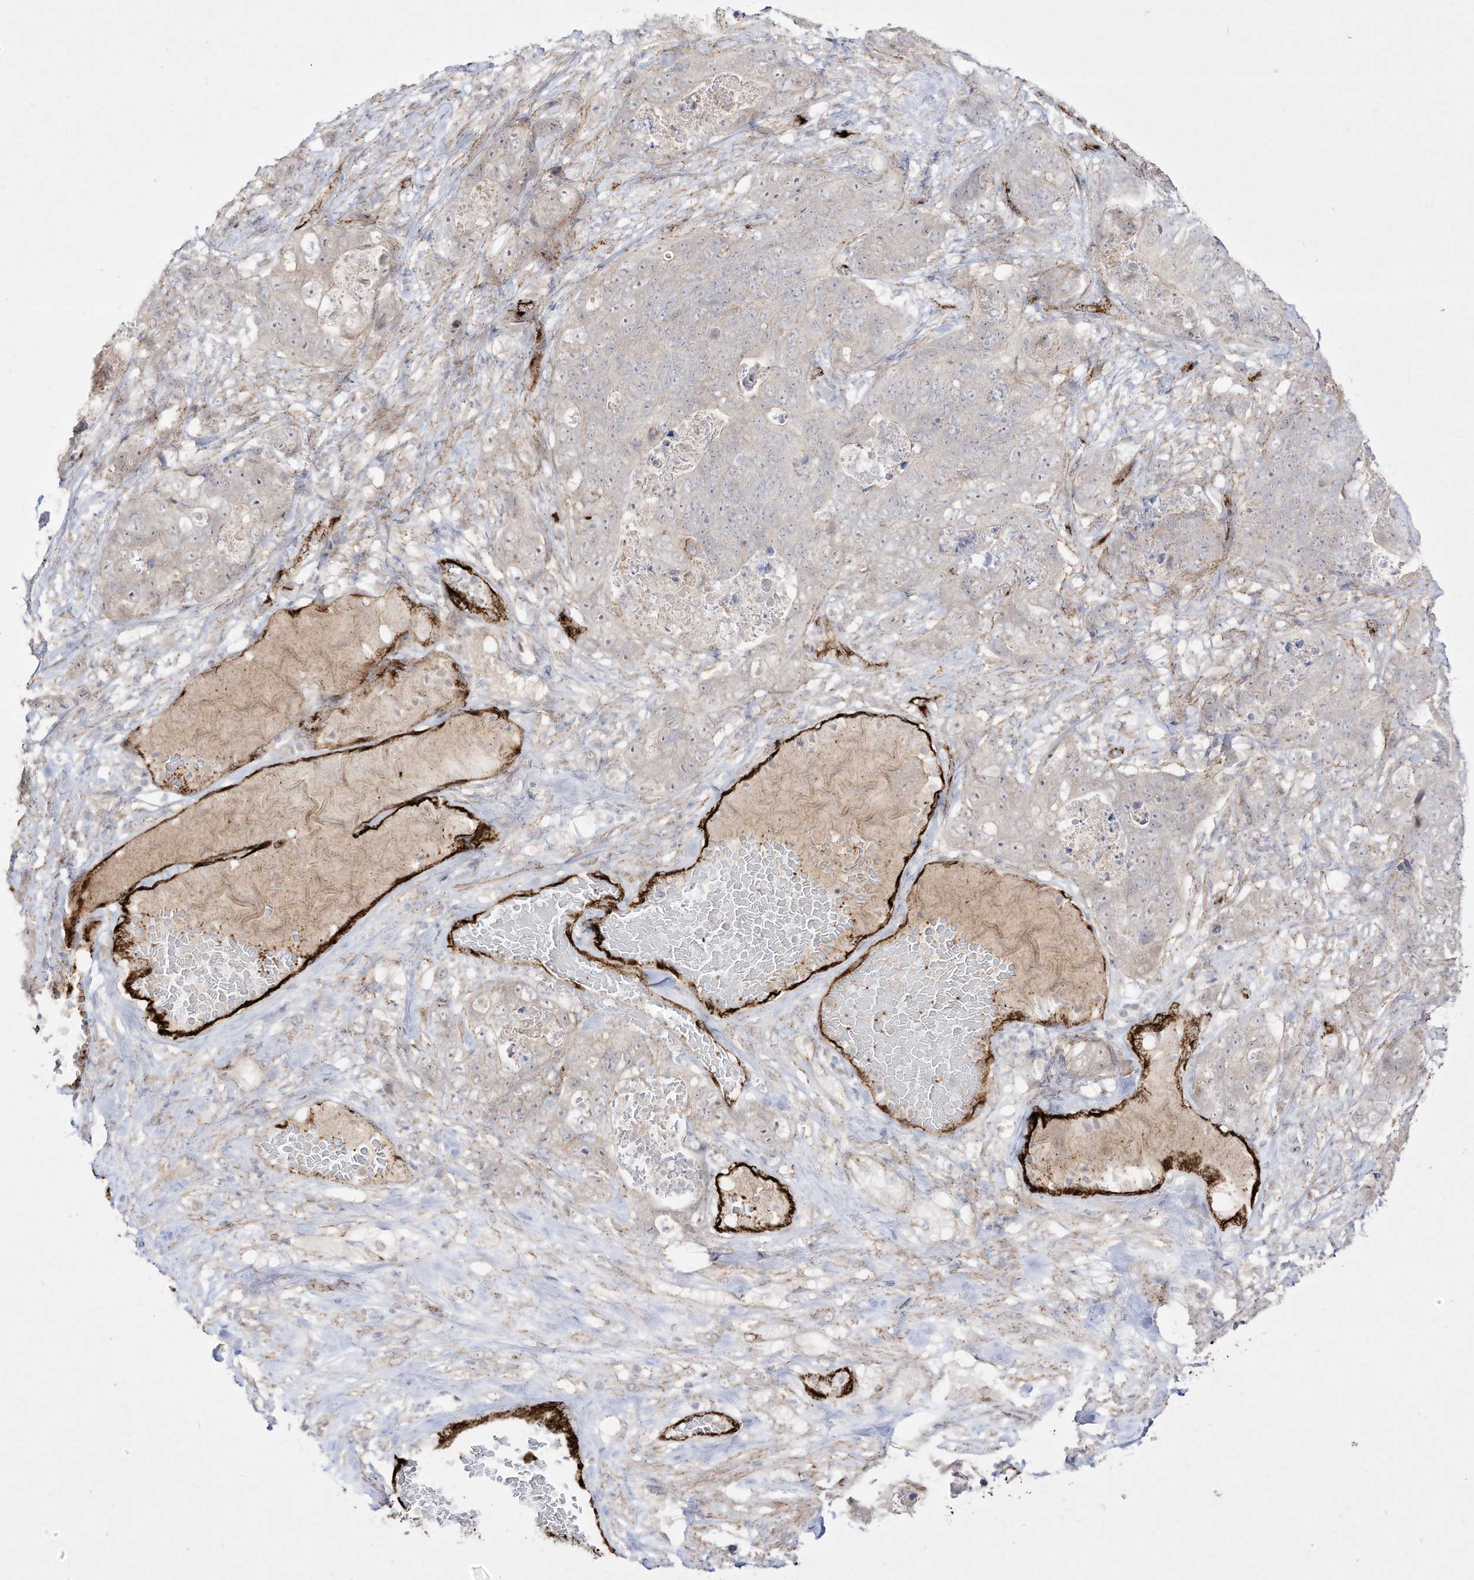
{"staining": {"intensity": "negative", "quantity": "none", "location": "none"}, "tissue": "stomach cancer", "cell_type": "Tumor cells", "image_type": "cancer", "snomed": [{"axis": "morphology", "description": "Normal tissue, NOS"}, {"axis": "morphology", "description": "Adenocarcinoma, NOS"}, {"axis": "topography", "description": "Stomach"}], "caption": "Immunohistochemical staining of adenocarcinoma (stomach) shows no significant positivity in tumor cells. Nuclei are stained in blue.", "gene": "ZGRF1", "patient": {"sex": "female", "age": 89}}